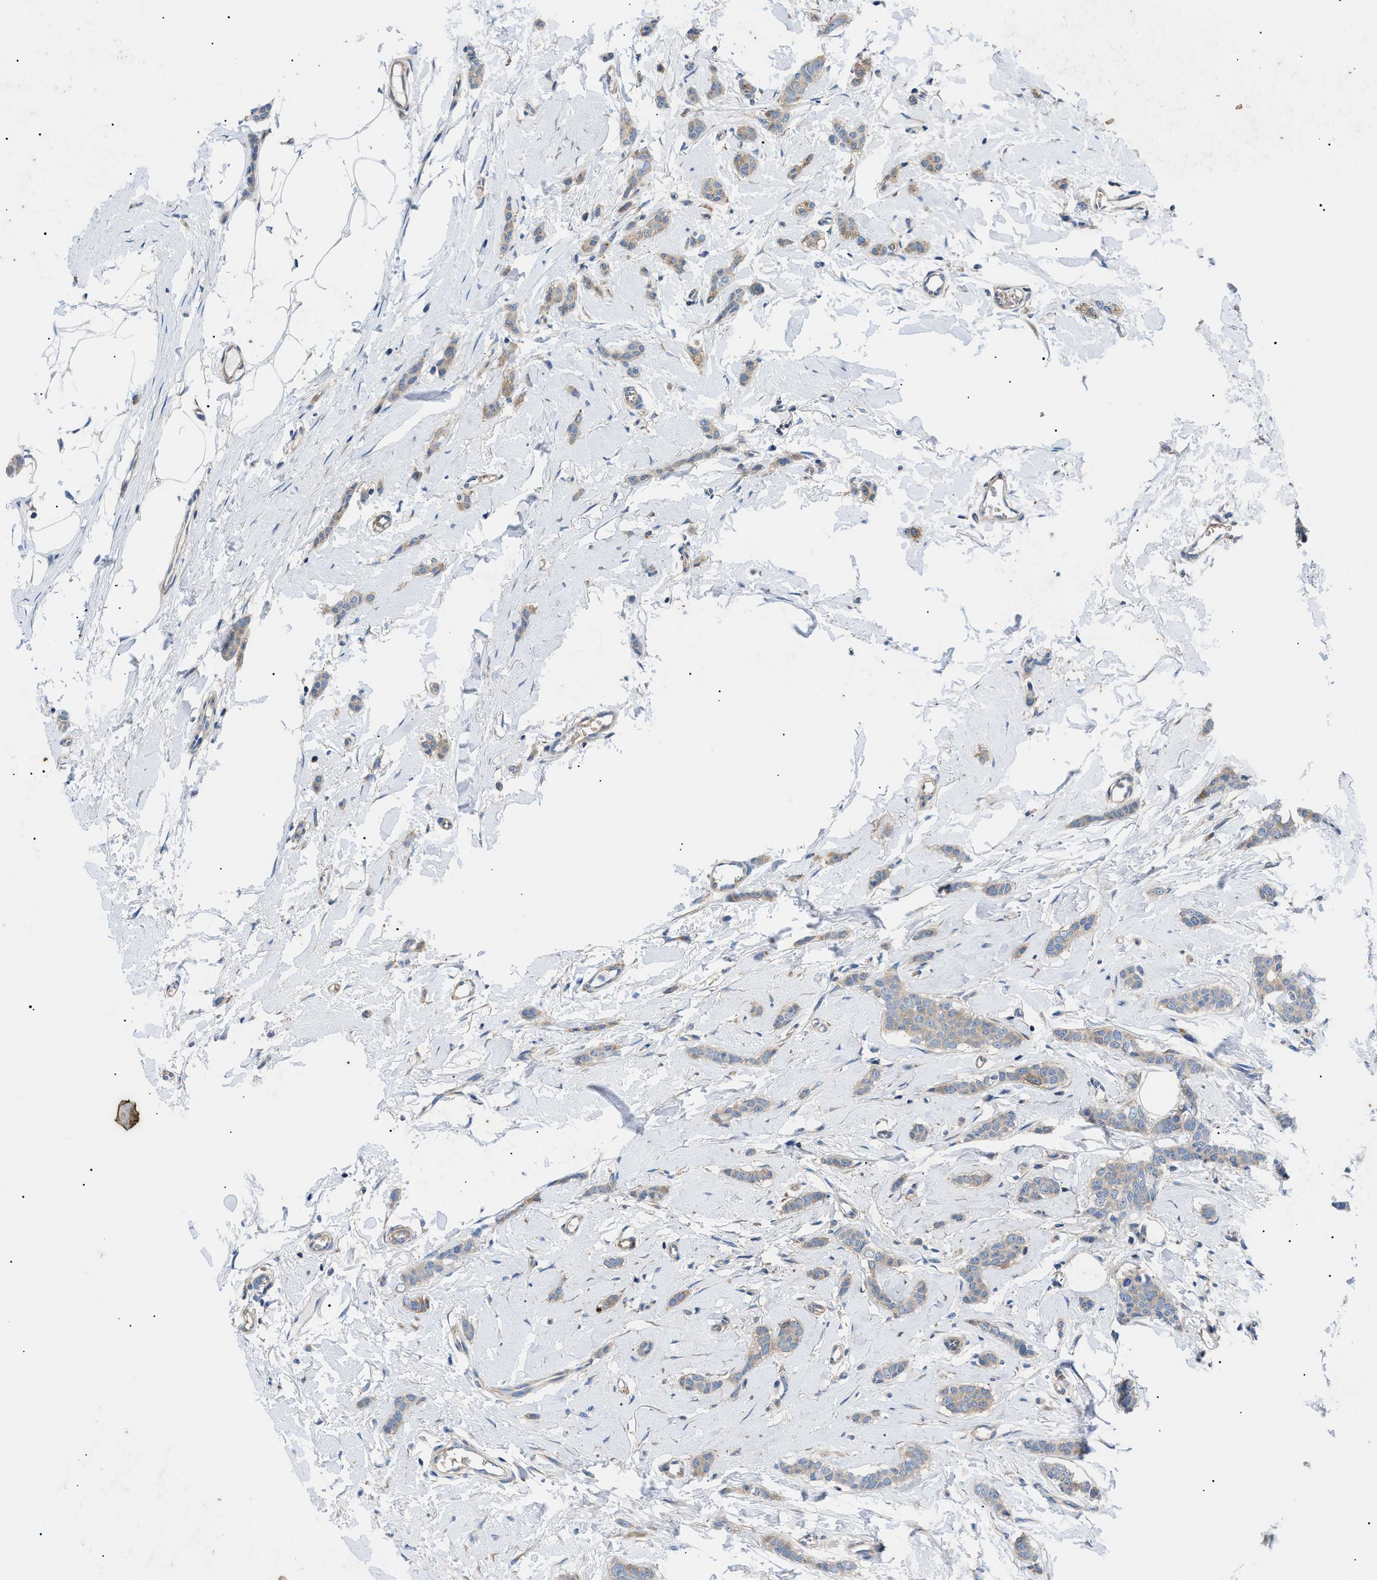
{"staining": {"intensity": "weak", "quantity": ">75%", "location": "cytoplasmic/membranous"}, "tissue": "breast cancer", "cell_type": "Tumor cells", "image_type": "cancer", "snomed": [{"axis": "morphology", "description": "Lobular carcinoma"}, {"axis": "topography", "description": "Skin"}, {"axis": "topography", "description": "Breast"}], "caption": "Breast cancer was stained to show a protein in brown. There is low levels of weak cytoplasmic/membranous staining in approximately >75% of tumor cells. The protein of interest is stained brown, and the nuclei are stained in blue (DAB (3,3'-diaminobenzidine) IHC with brightfield microscopy, high magnification).", "gene": "HSPB8", "patient": {"sex": "female", "age": 46}}